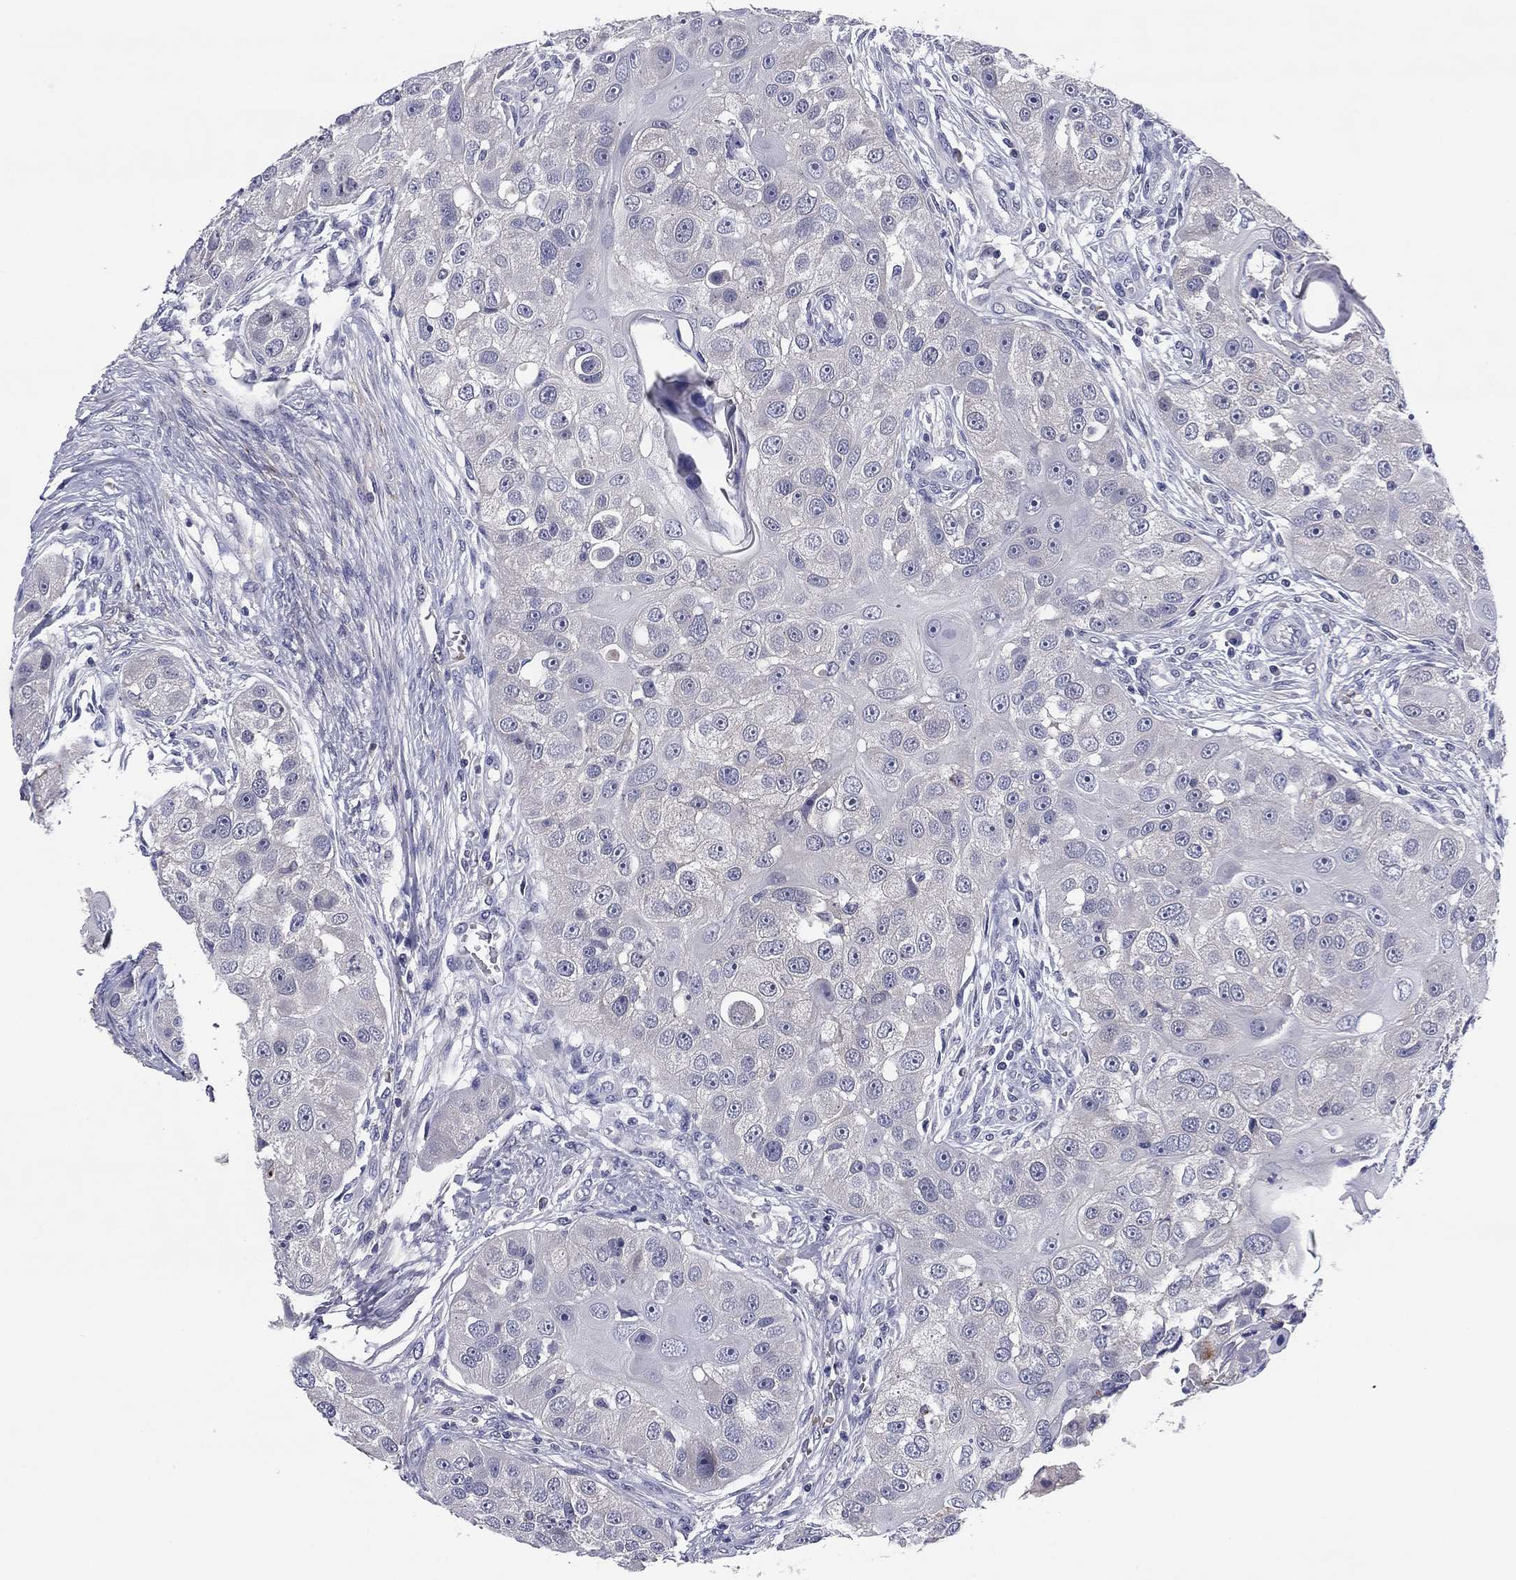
{"staining": {"intensity": "negative", "quantity": "none", "location": "none"}, "tissue": "head and neck cancer", "cell_type": "Tumor cells", "image_type": "cancer", "snomed": [{"axis": "morphology", "description": "Normal tissue, NOS"}, {"axis": "morphology", "description": "Squamous cell carcinoma, NOS"}, {"axis": "topography", "description": "Skeletal muscle"}, {"axis": "topography", "description": "Head-Neck"}], "caption": "Tumor cells show no significant protein expression in head and neck cancer. Brightfield microscopy of immunohistochemistry stained with DAB (3,3'-diaminobenzidine) (brown) and hematoxylin (blue), captured at high magnification.", "gene": "REXO5", "patient": {"sex": "male", "age": 51}}